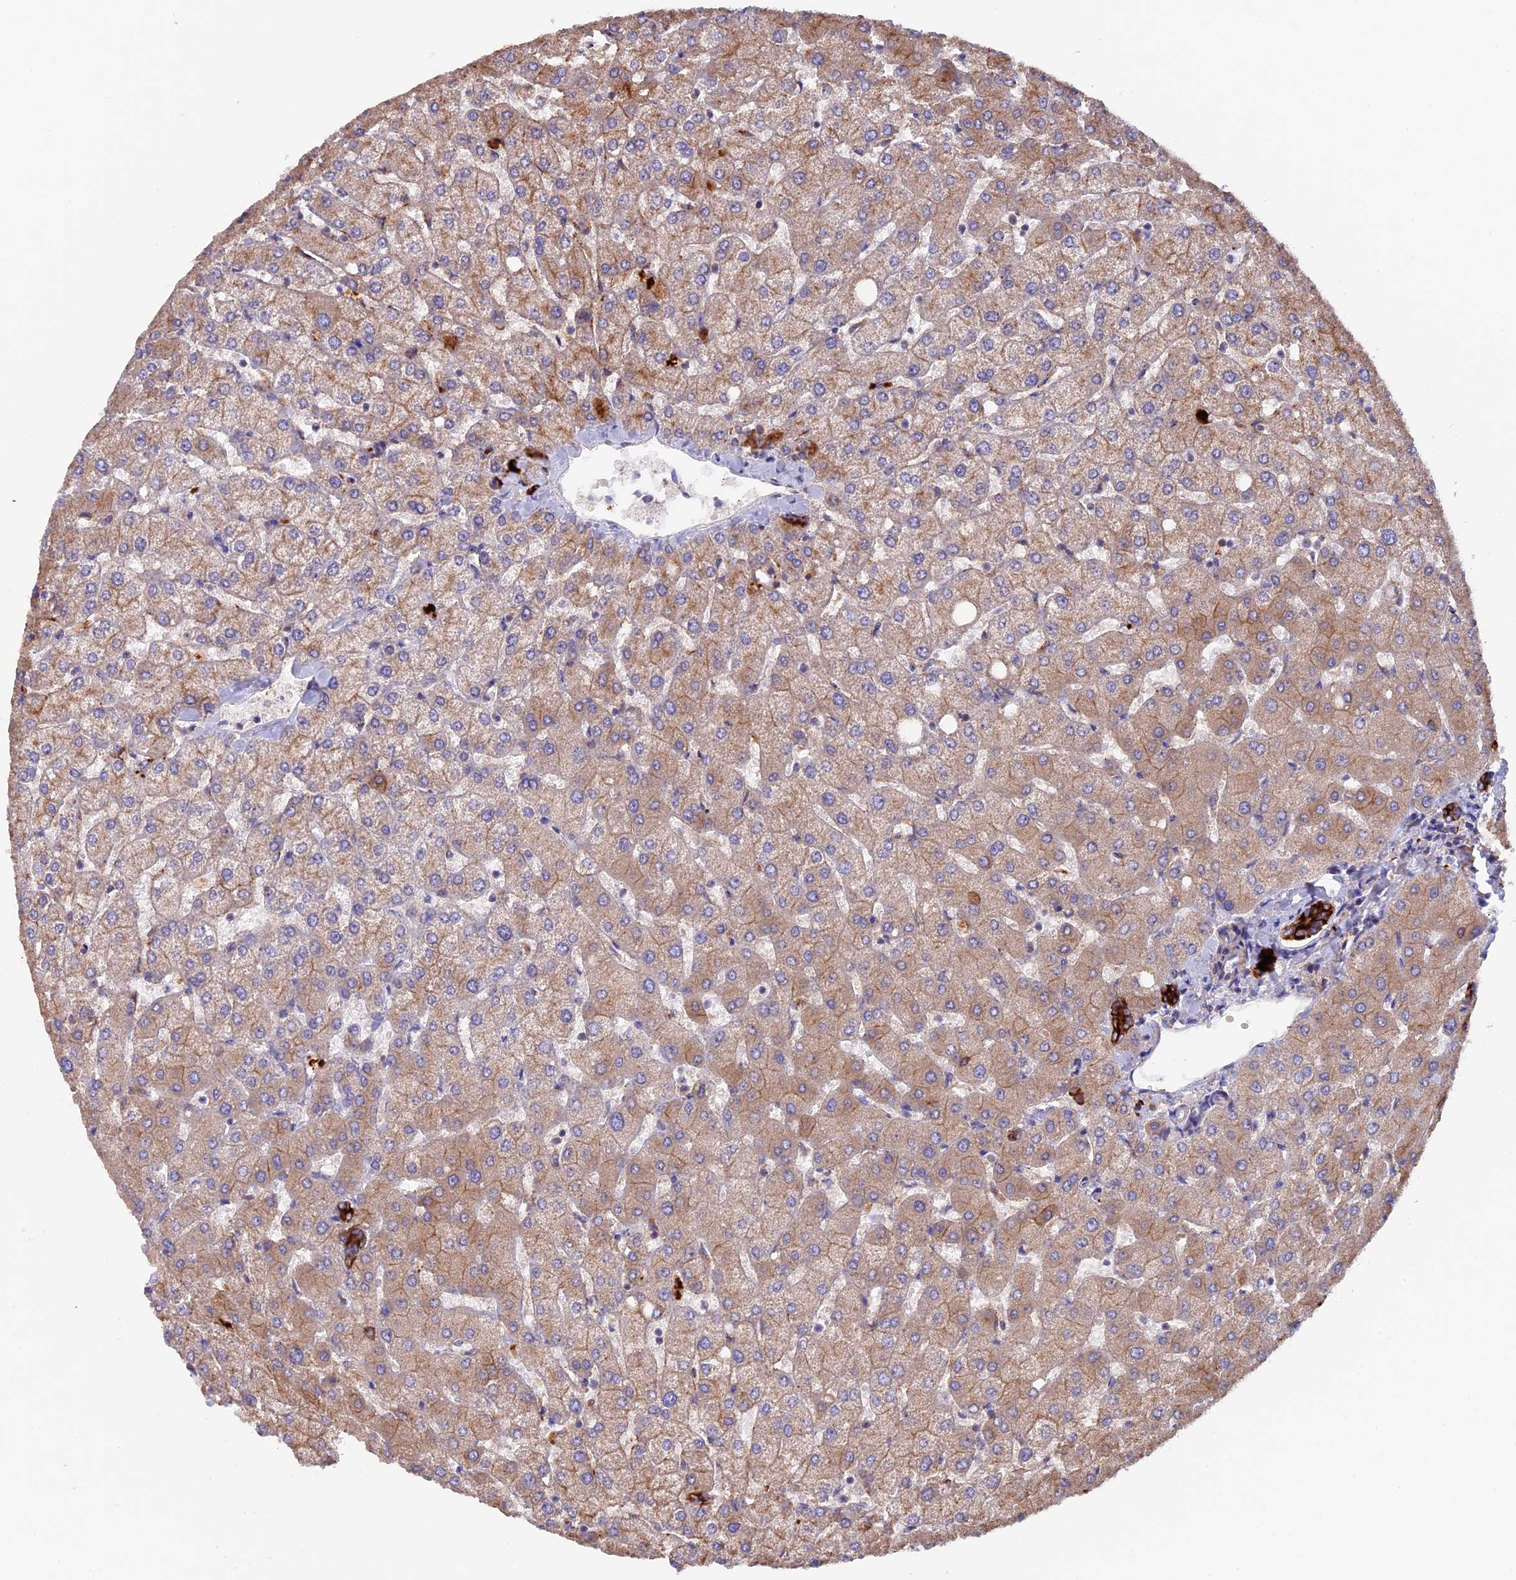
{"staining": {"intensity": "strong", "quantity": ">75%", "location": "cytoplasmic/membranous"}, "tissue": "liver", "cell_type": "Cholangiocytes", "image_type": "normal", "snomed": [{"axis": "morphology", "description": "Normal tissue, NOS"}, {"axis": "topography", "description": "Liver"}], "caption": "DAB immunohistochemical staining of normal liver shows strong cytoplasmic/membranous protein positivity in approximately >75% of cholangiocytes.", "gene": "PTPN9", "patient": {"sex": "female", "age": 54}}